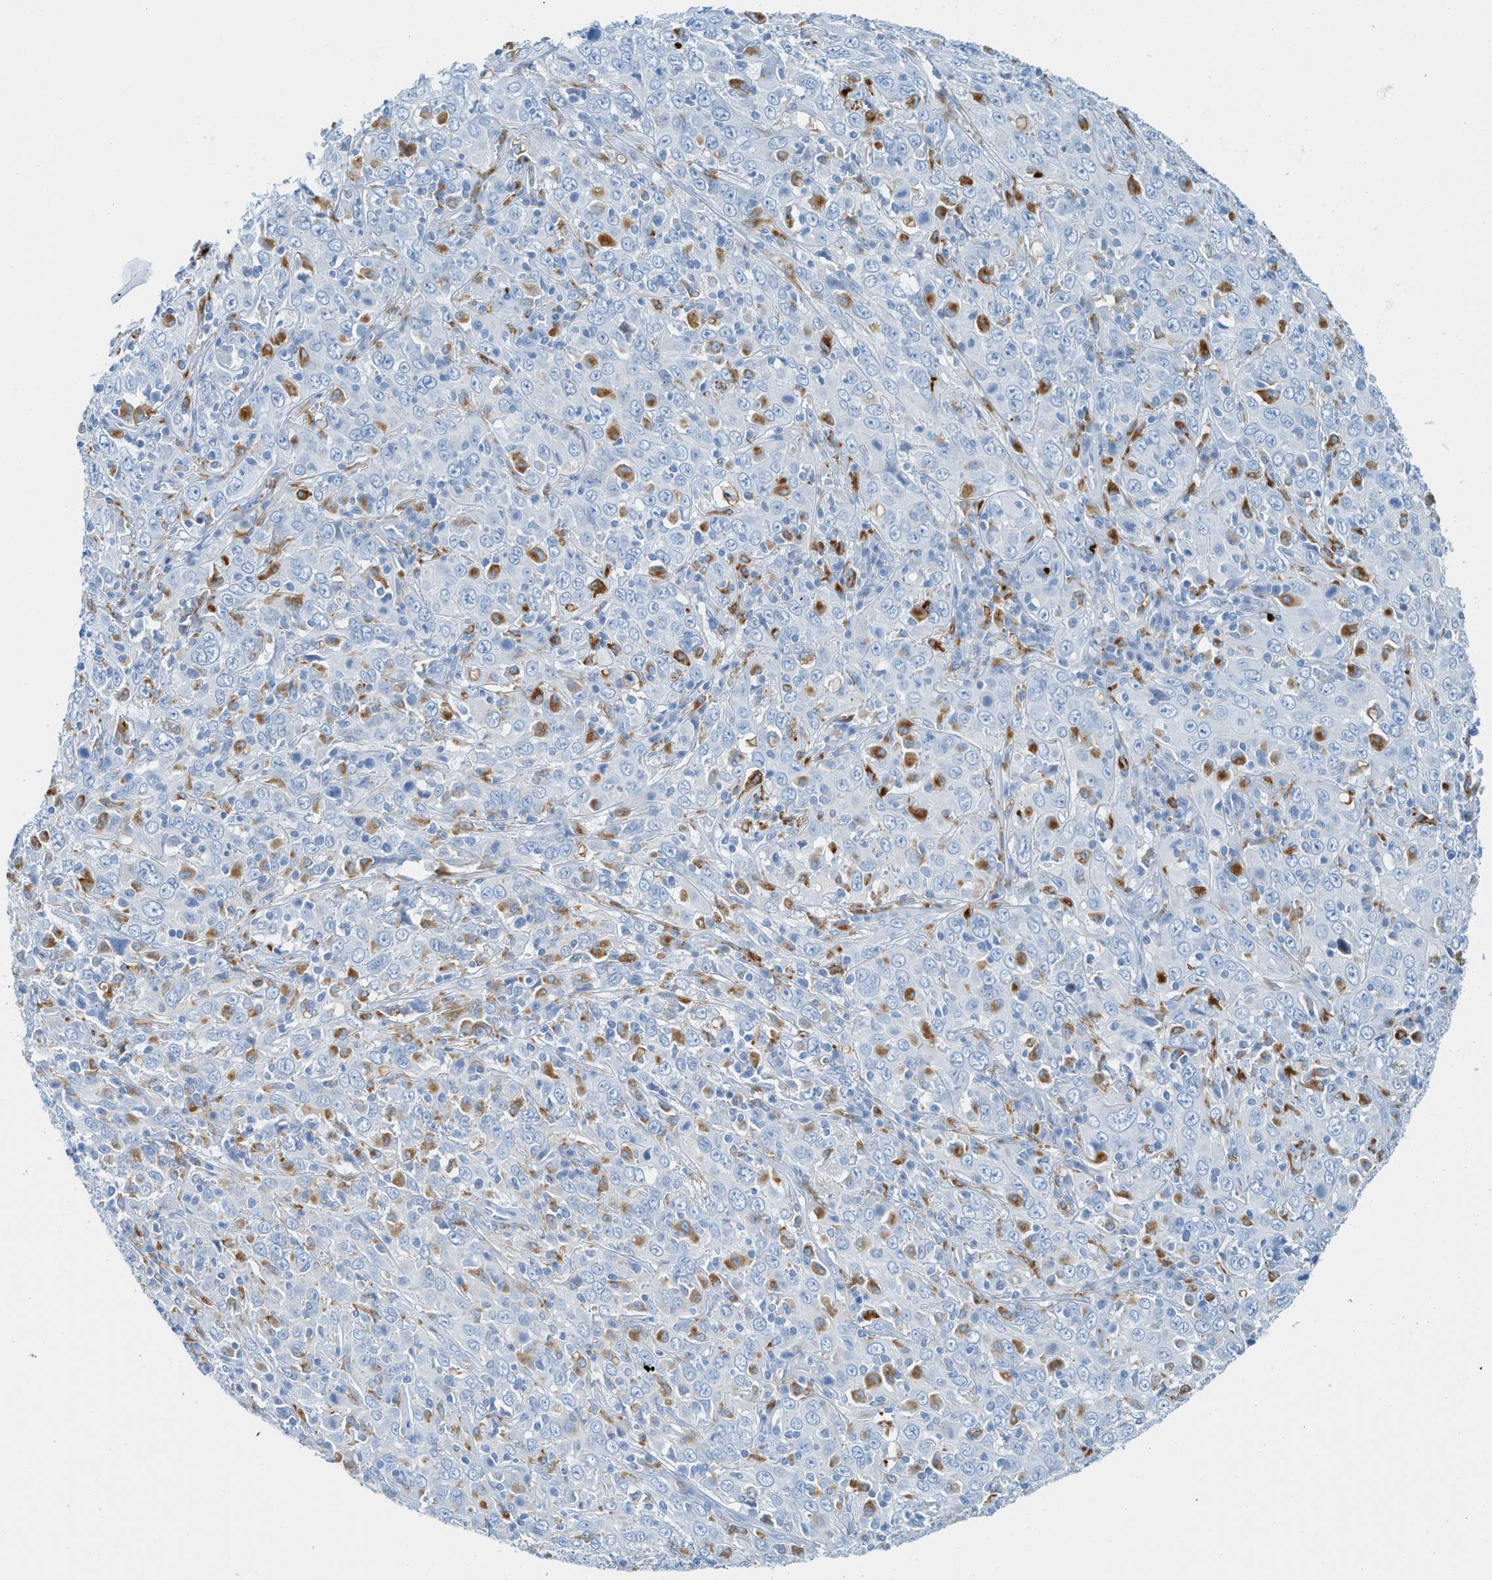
{"staining": {"intensity": "negative", "quantity": "none", "location": "none"}, "tissue": "cervical cancer", "cell_type": "Tumor cells", "image_type": "cancer", "snomed": [{"axis": "morphology", "description": "Squamous cell carcinoma, NOS"}, {"axis": "topography", "description": "Cervix"}], "caption": "This is a photomicrograph of immunohistochemistry (IHC) staining of cervical squamous cell carcinoma, which shows no staining in tumor cells. The staining was performed using DAB to visualize the protein expression in brown, while the nuclei were stained in blue with hematoxylin (Magnification: 20x).", "gene": "C21orf62", "patient": {"sex": "female", "age": 46}}